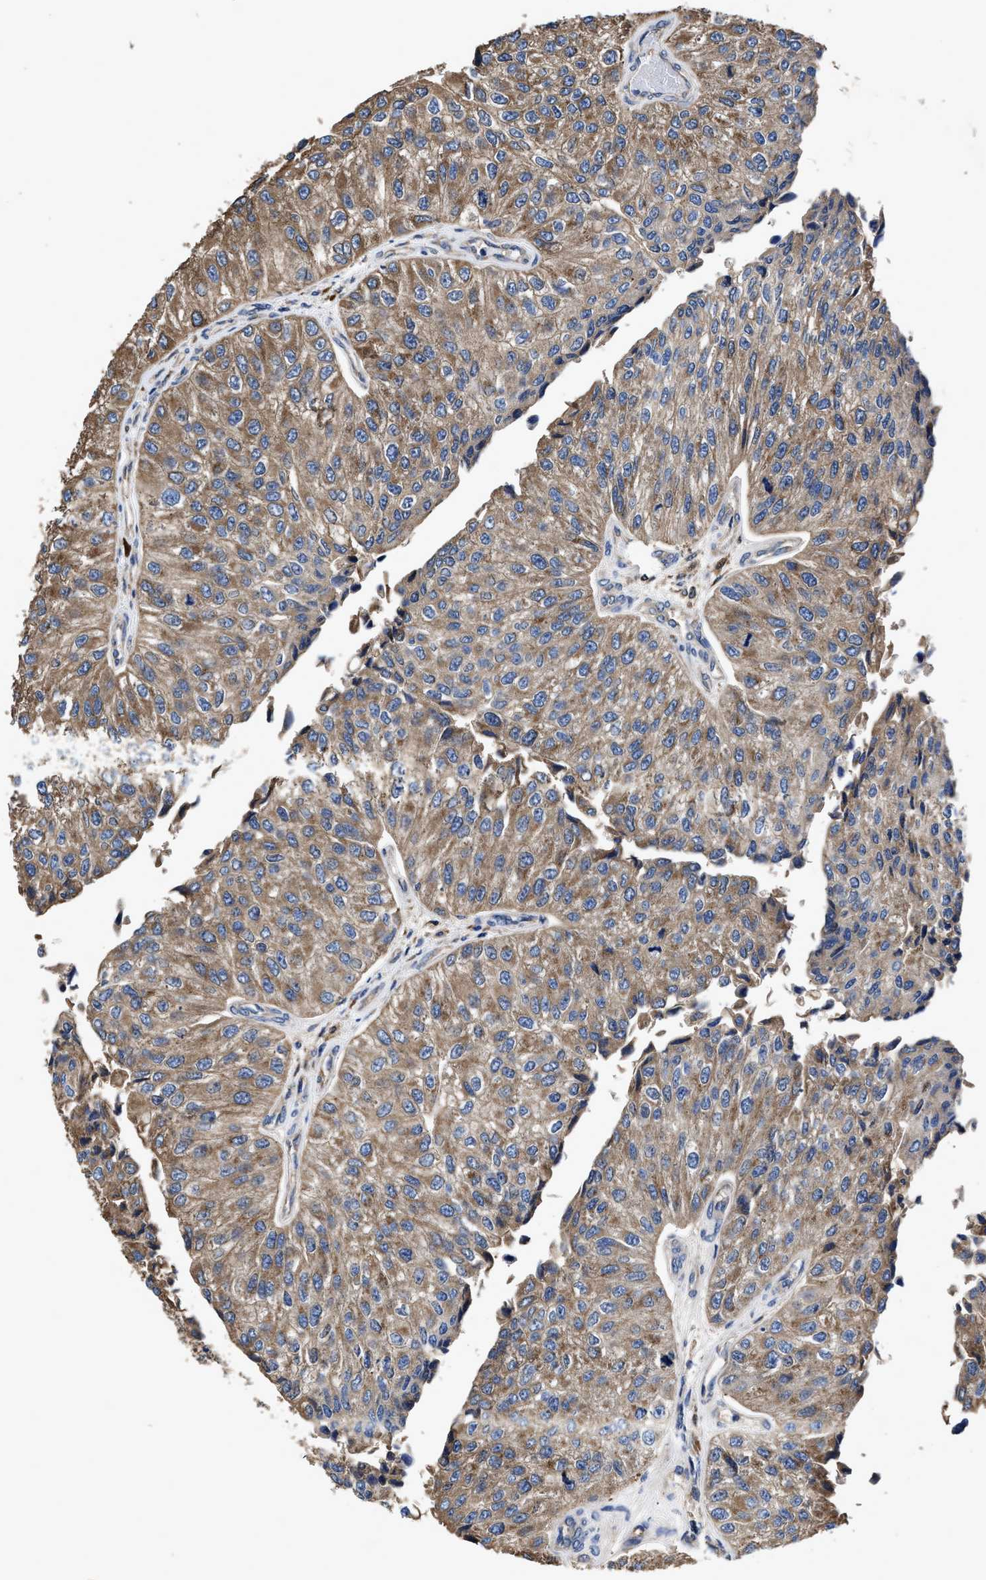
{"staining": {"intensity": "moderate", "quantity": ">75%", "location": "cytoplasmic/membranous"}, "tissue": "urothelial cancer", "cell_type": "Tumor cells", "image_type": "cancer", "snomed": [{"axis": "morphology", "description": "Urothelial carcinoma, High grade"}, {"axis": "topography", "description": "Kidney"}, {"axis": "topography", "description": "Urinary bladder"}], "caption": "Tumor cells demonstrate moderate cytoplasmic/membranous positivity in approximately >75% of cells in urothelial cancer.", "gene": "IDNK", "patient": {"sex": "male", "age": 77}}